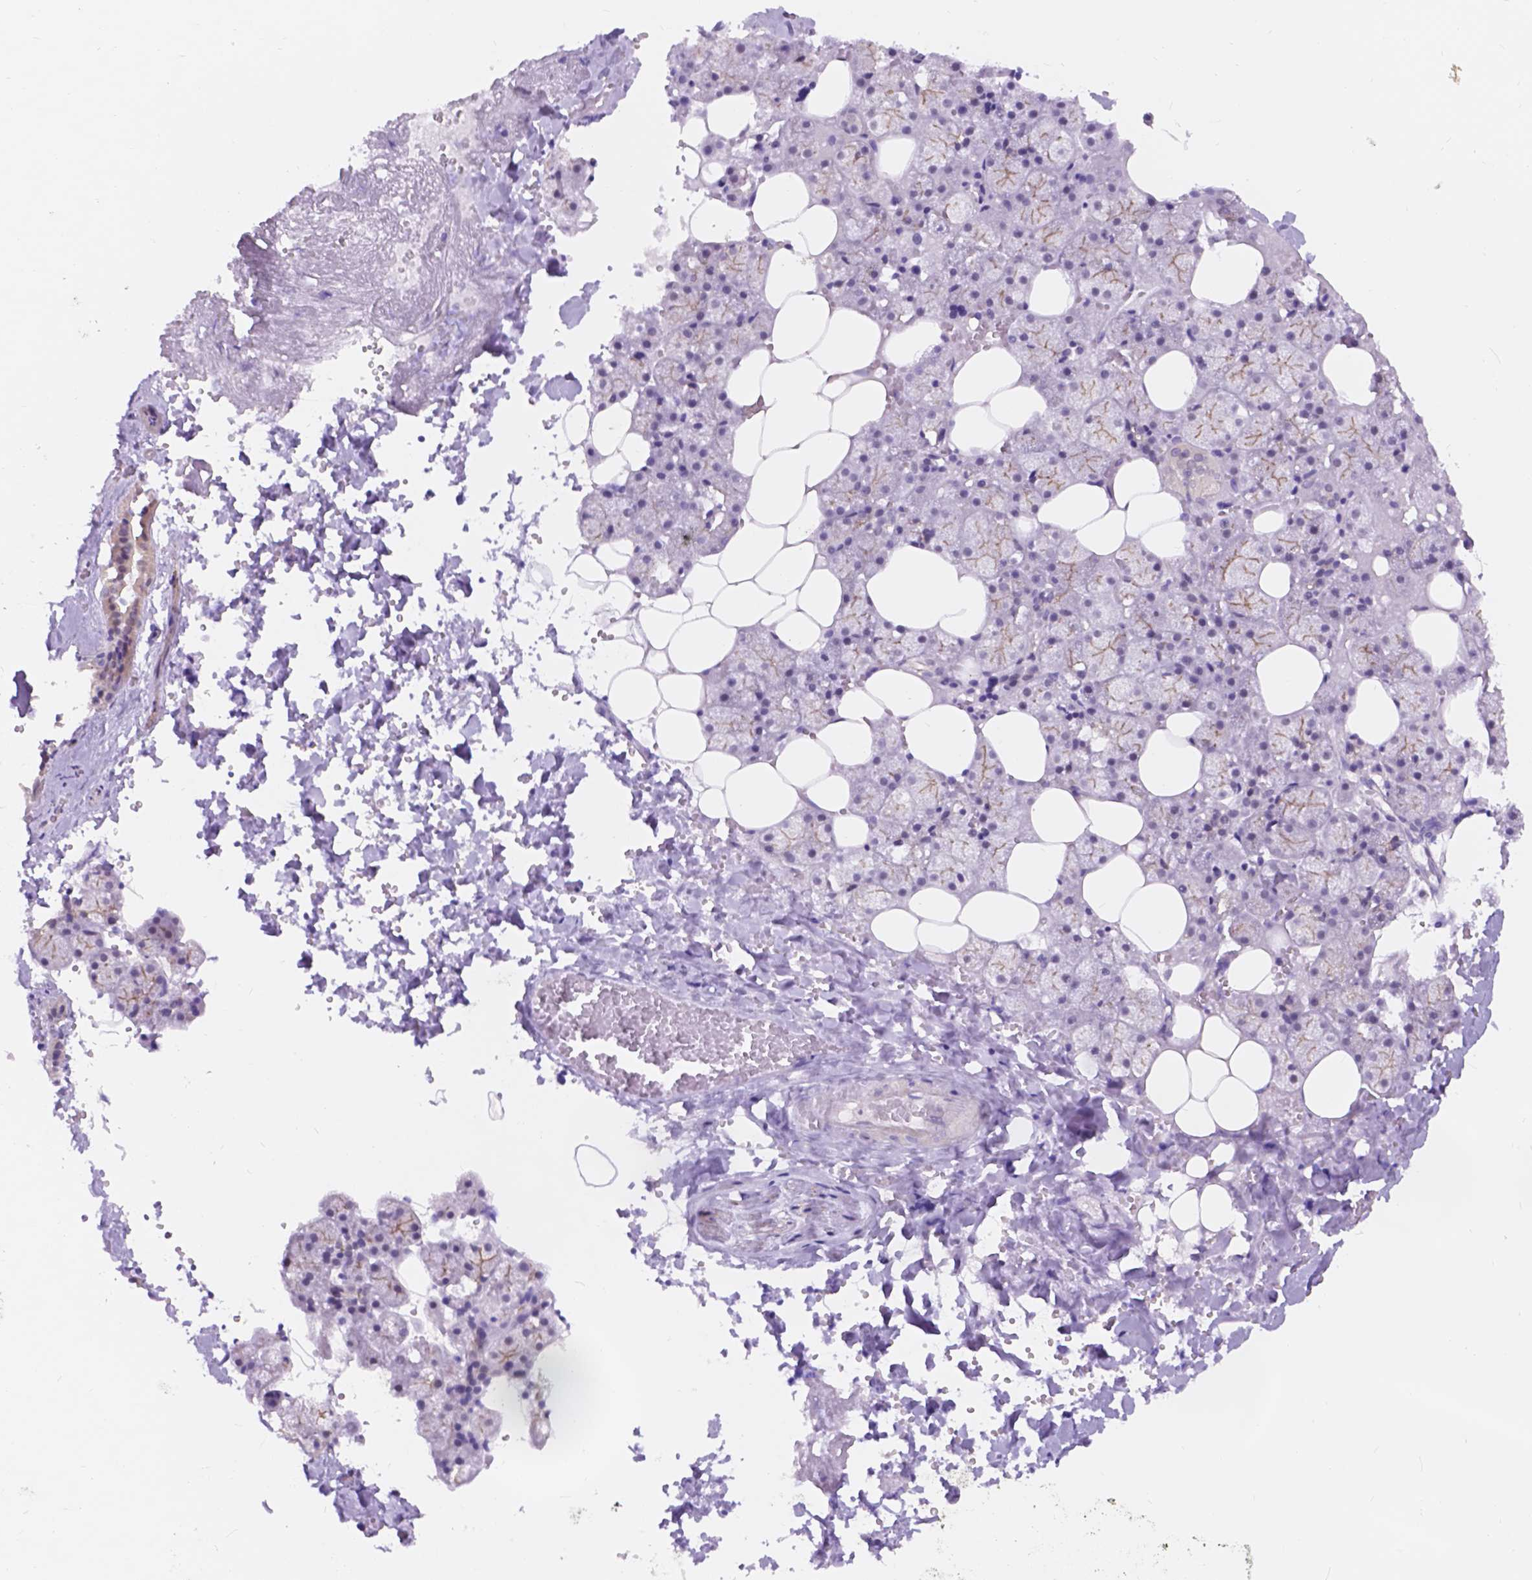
{"staining": {"intensity": "moderate", "quantity": "25%-75%", "location": "cytoplasmic/membranous"}, "tissue": "salivary gland", "cell_type": "Glandular cells", "image_type": "normal", "snomed": [{"axis": "morphology", "description": "Normal tissue, NOS"}, {"axis": "topography", "description": "Salivary gland"}], "caption": "A brown stain labels moderate cytoplasmic/membranous positivity of a protein in glandular cells of unremarkable human salivary gland.", "gene": "DCC", "patient": {"sex": "male", "age": 38}}